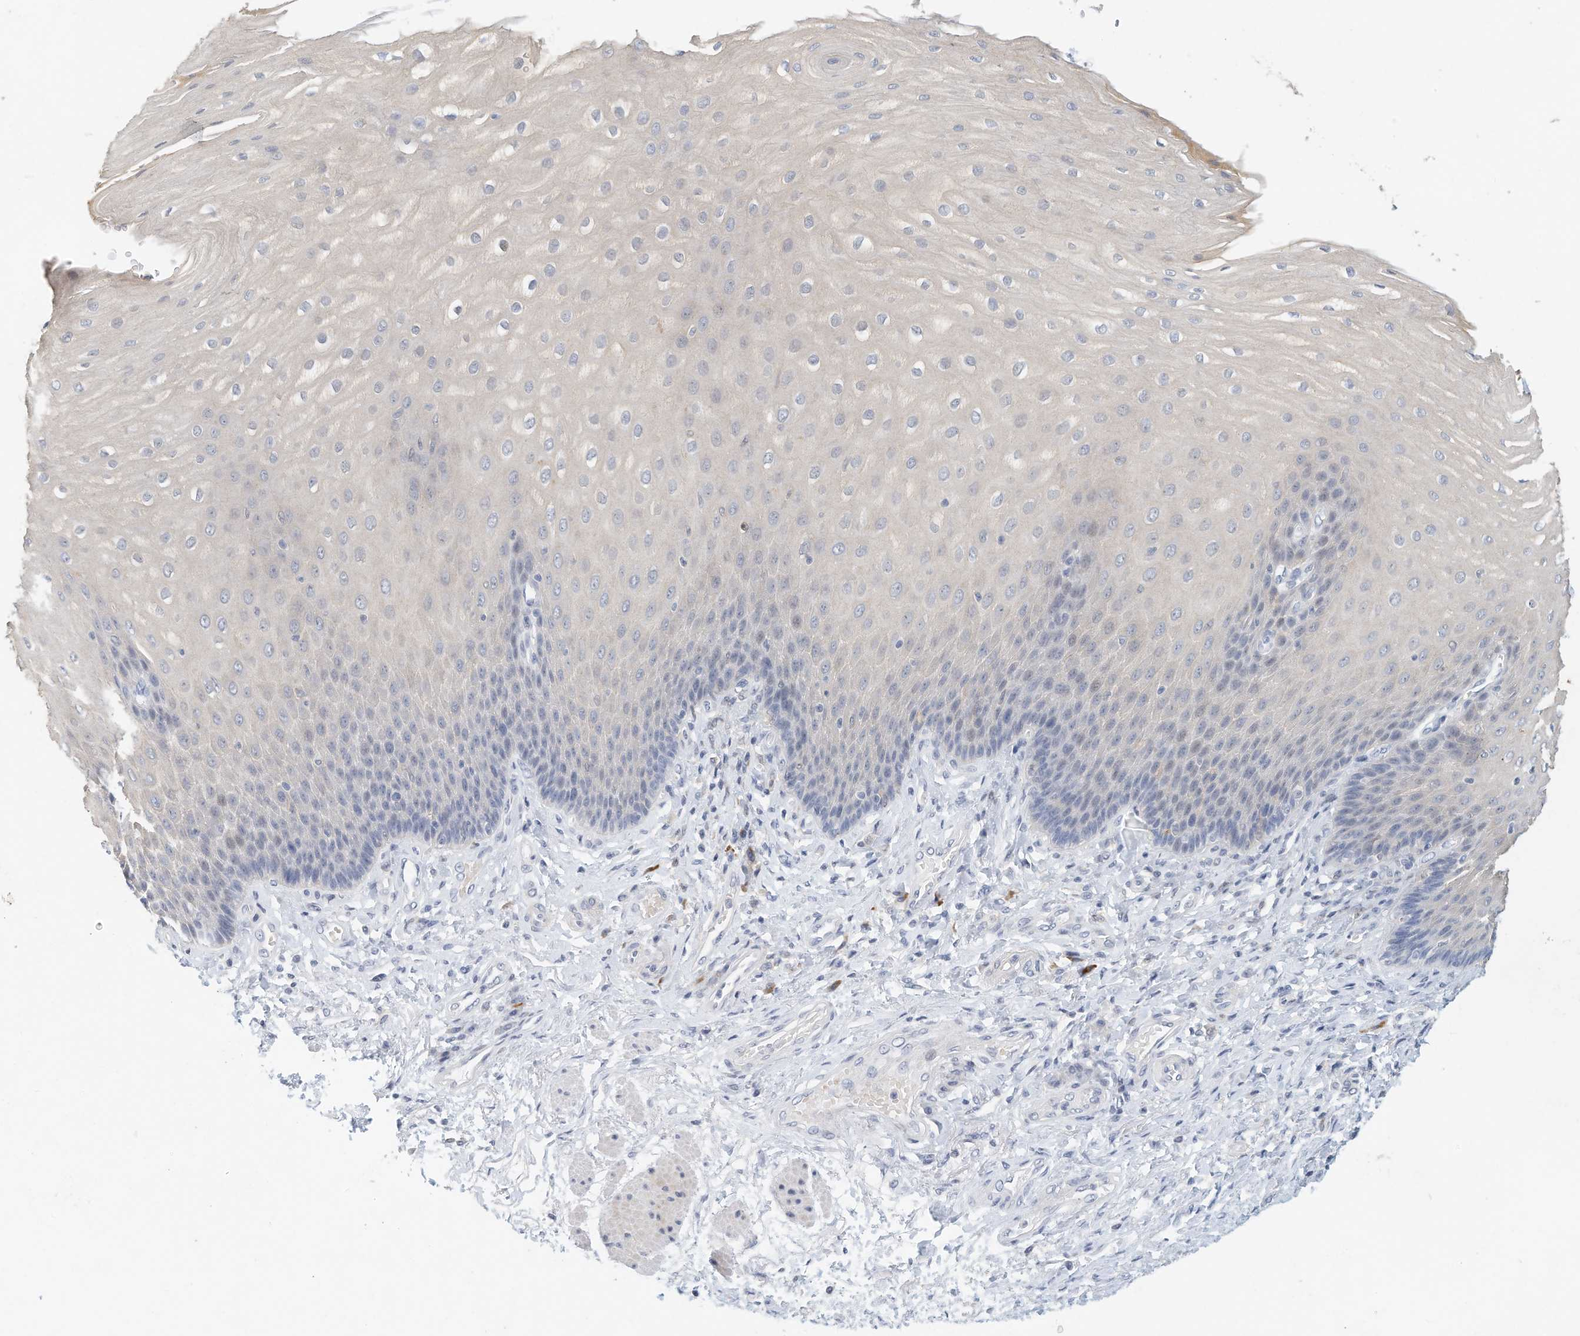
{"staining": {"intensity": "negative", "quantity": "none", "location": "none"}, "tissue": "esophagus", "cell_type": "Squamous epithelial cells", "image_type": "normal", "snomed": [{"axis": "morphology", "description": "Normal tissue, NOS"}, {"axis": "topography", "description": "Esophagus"}], "caption": "Immunohistochemistry (IHC) histopathology image of normal esophagus stained for a protein (brown), which displays no positivity in squamous epithelial cells.", "gene": "MICAL1", "patient": {"sex": "male", "age": 54}}